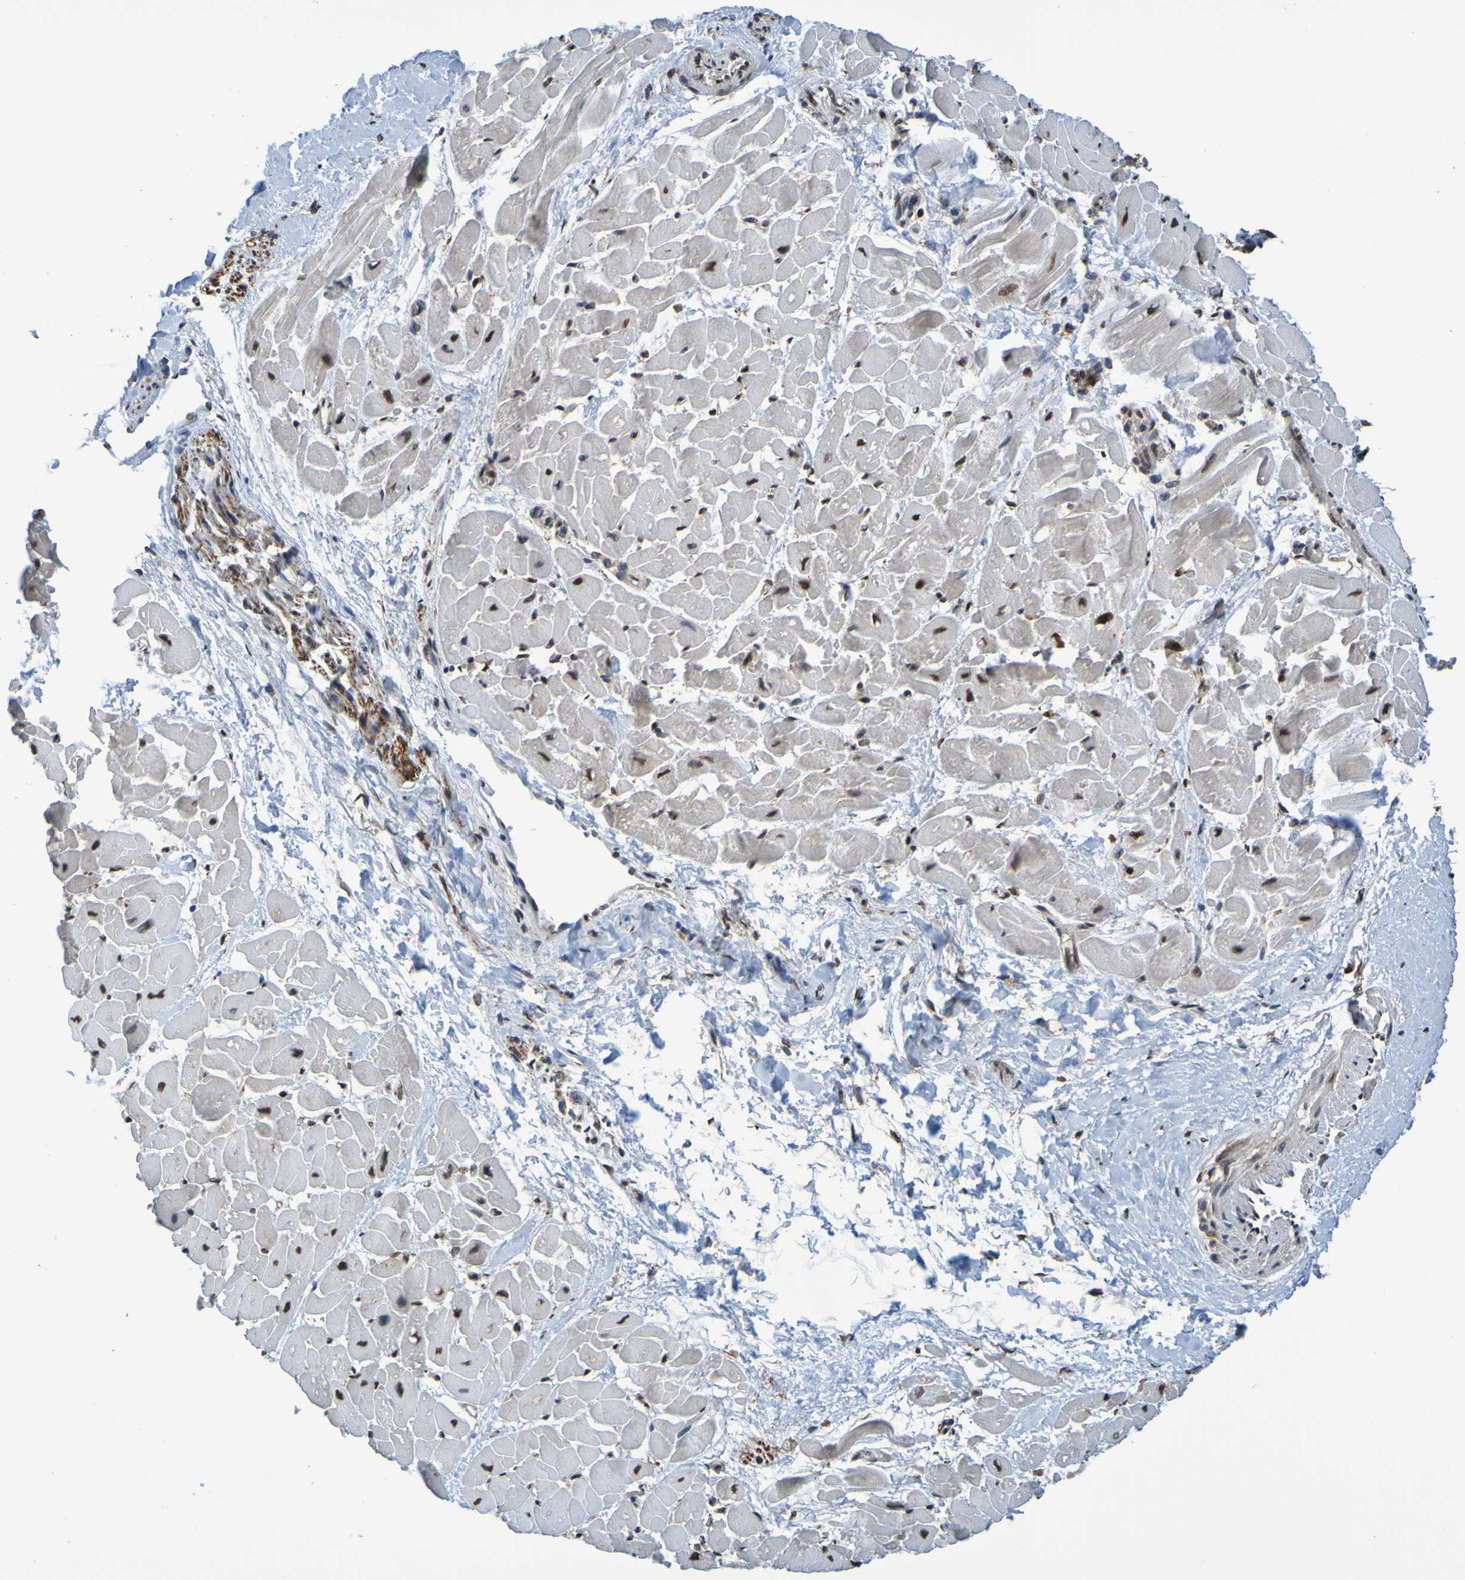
{"staining": {"intensity": "strong", "quantity": "25%-75%", "location": "nuclear"}, "tissue": "heart muscle", "cell_type": "Cardiomyocytes", "image_type": "normal", "snomed": [{"axis": "morphology", "description": "Normal tissue, NOS"}, {"axis": "topography", "description": "Heart"}], "caption": "Immunohistochemistry (IHC) of benign heart muscle shows high levels of strong nuclear positivity in about 25%-75% of cardiomyocytes. Nuclei are stained in blue.", "gene": "HDAC2", "patient": {"sex": "male", "age": 45}}